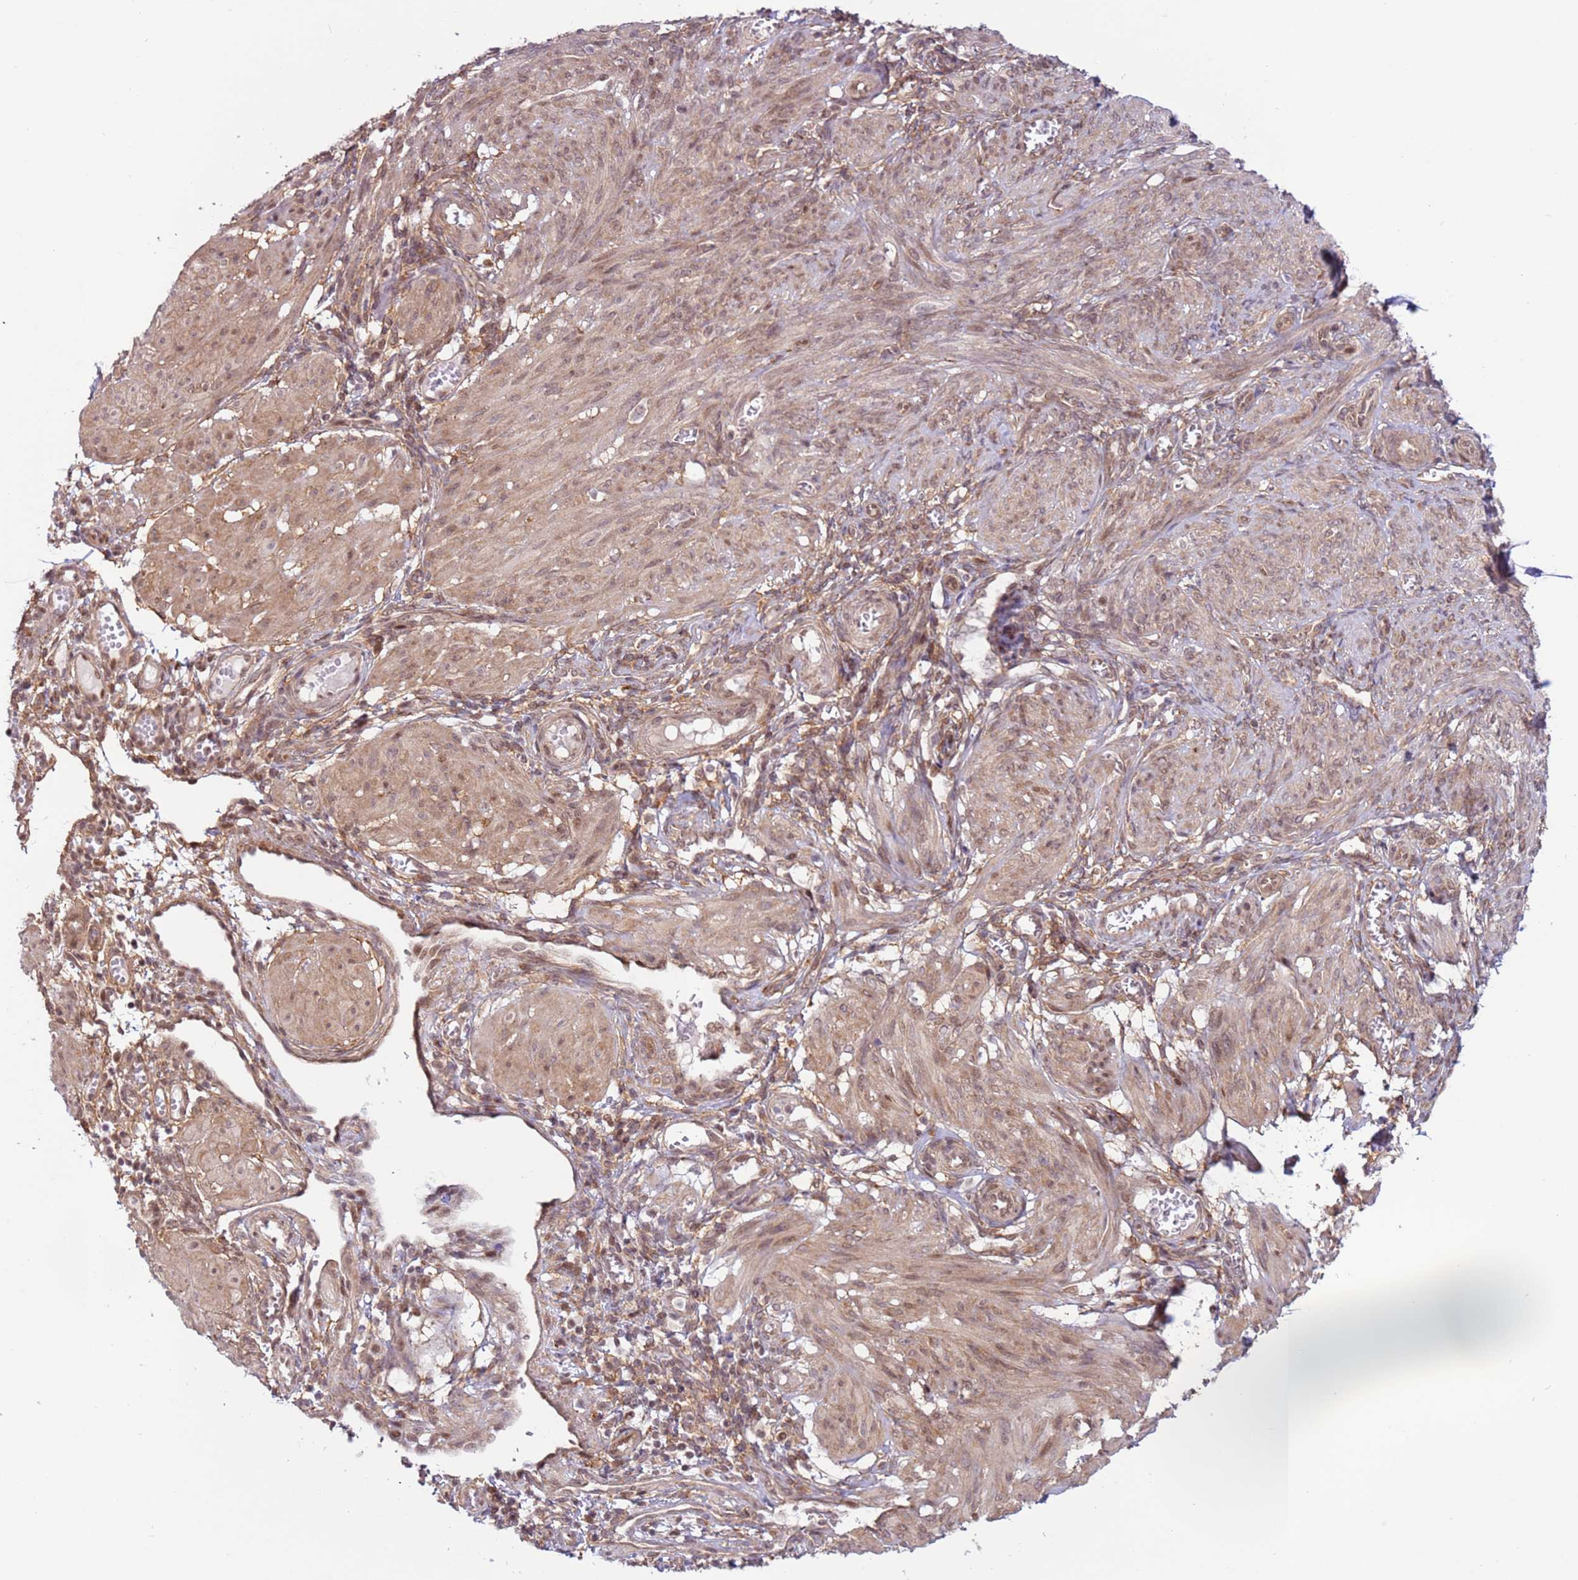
{"staining": {"intensity": "moderate", "quantity": ">75%", "location": "cytoplasmic/membranous"}, "tissue": "smooth muscle", "cell_type": "Smooth muscle cells", "image_type": "normal", "snomed": [{"axis": "morphology", "description": "Normal tissue, NOS"}, {"axis": "topography", "description": "Smooth muscle"}], "caption": "Immunohistochemistry (IHC) of unremarkable human smooth muscle demonstrates medium levels of moderate cytoplasmic/membranous staining in about >75% of smooth muscle cells.", "gene": "DCAF4", "patient": {"sex": "female", "age": 39}}